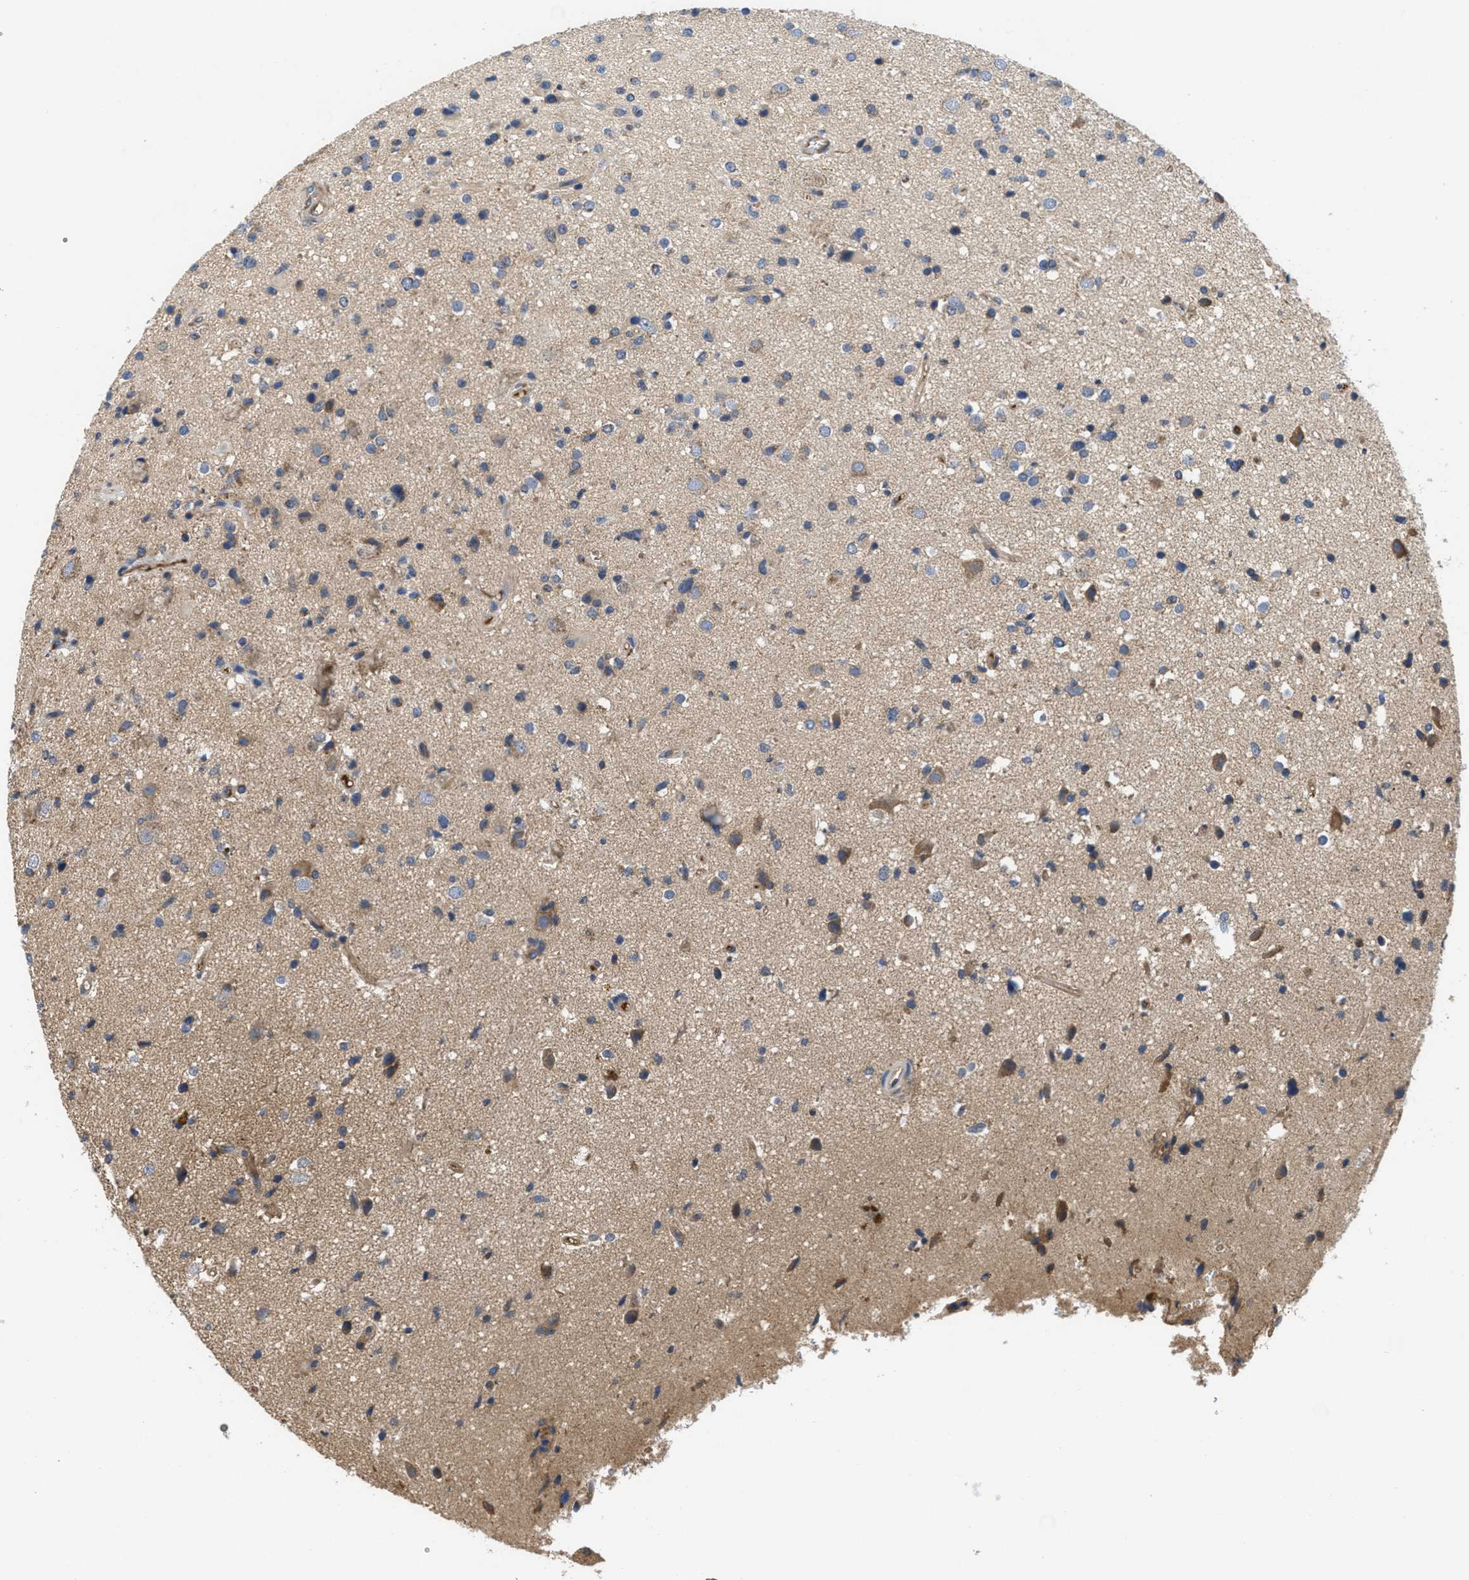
{"staining": {"intensity": "moderate", "quantity": "<25%", "location": "cytoplasmic/membranous"}, "tissue": "glioma", "cell_type": "Tumor cells", "image_type": "cancer", "snomed": [{"axis": "morphology", "description": "Glioma, malignant, High grade"}, {"axis": "topography", "description": "Brain"}], "caption": "DAB immunohistochemical staining of human glioma reveals moderate cytoplasmic/membranous protein staining in about <25% of tumor cells. (DAB IHC, brown staining for protein, blue staining for nuclei).", "gene": "GALK1", "patient": {"sex": "male", "age": 33}}